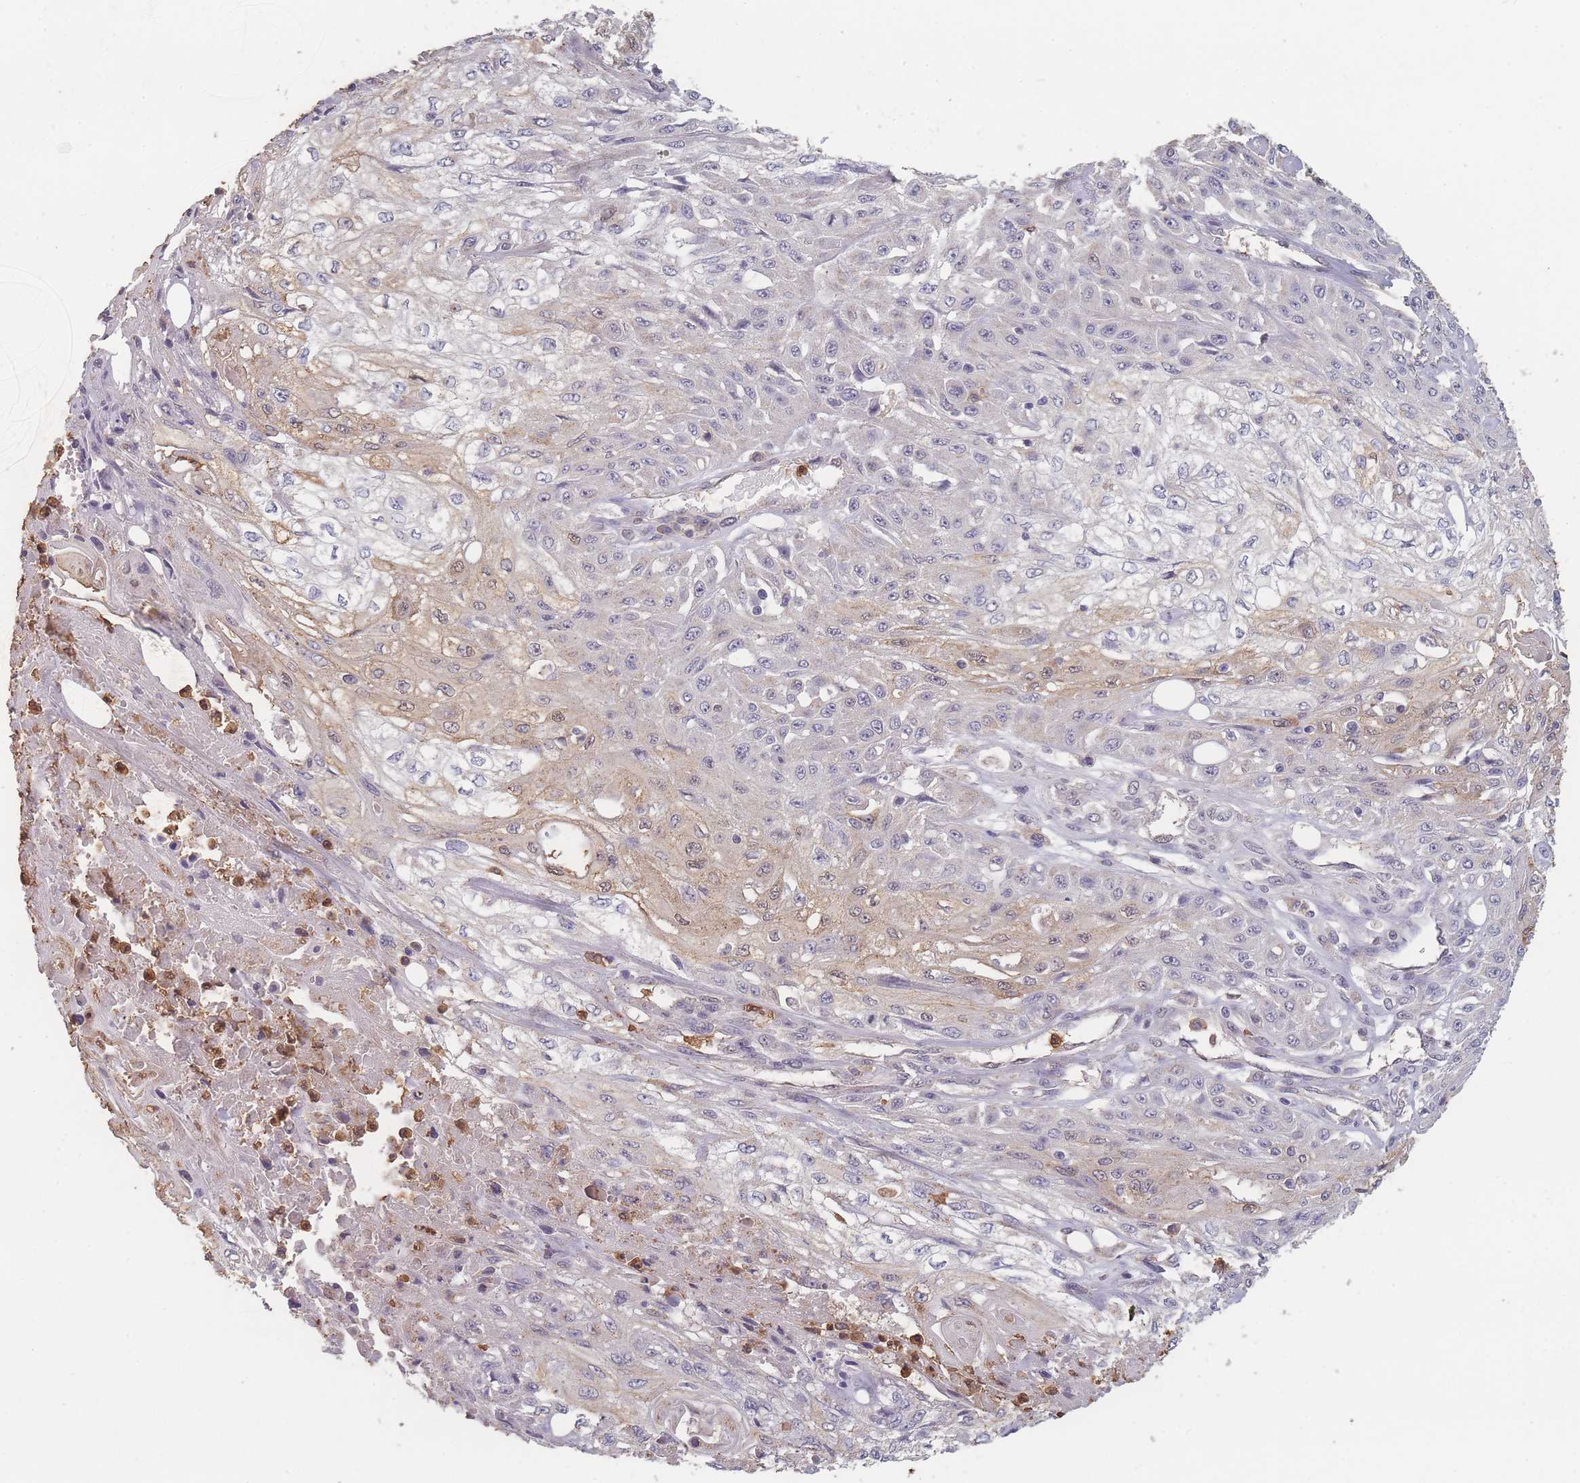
{"staining": {"intensity": "negative", "quantity": "none", "location": "none"}, "tissue": "skin cancer", "cell_type": "Tumor cells", "image_type": "cancer", "snomed": [{"axis": "morphology", "description": "Squamous cell carcinoma, NOS"}, {"axis": "morphology", "description": "Squamous cell carcinoma, metastatic, NOS"}, {"axis": "topography", "description": "Skin"}, {"axis": "topography", "description": "Lymph node"}], "caption": "Immunohistochemistry (IHC) of skin cancer (squamous cell carcinoma) displays no positivity in tumor cells.", "gene": "BST1", "patient": {"sex": "male", "age": 75}}